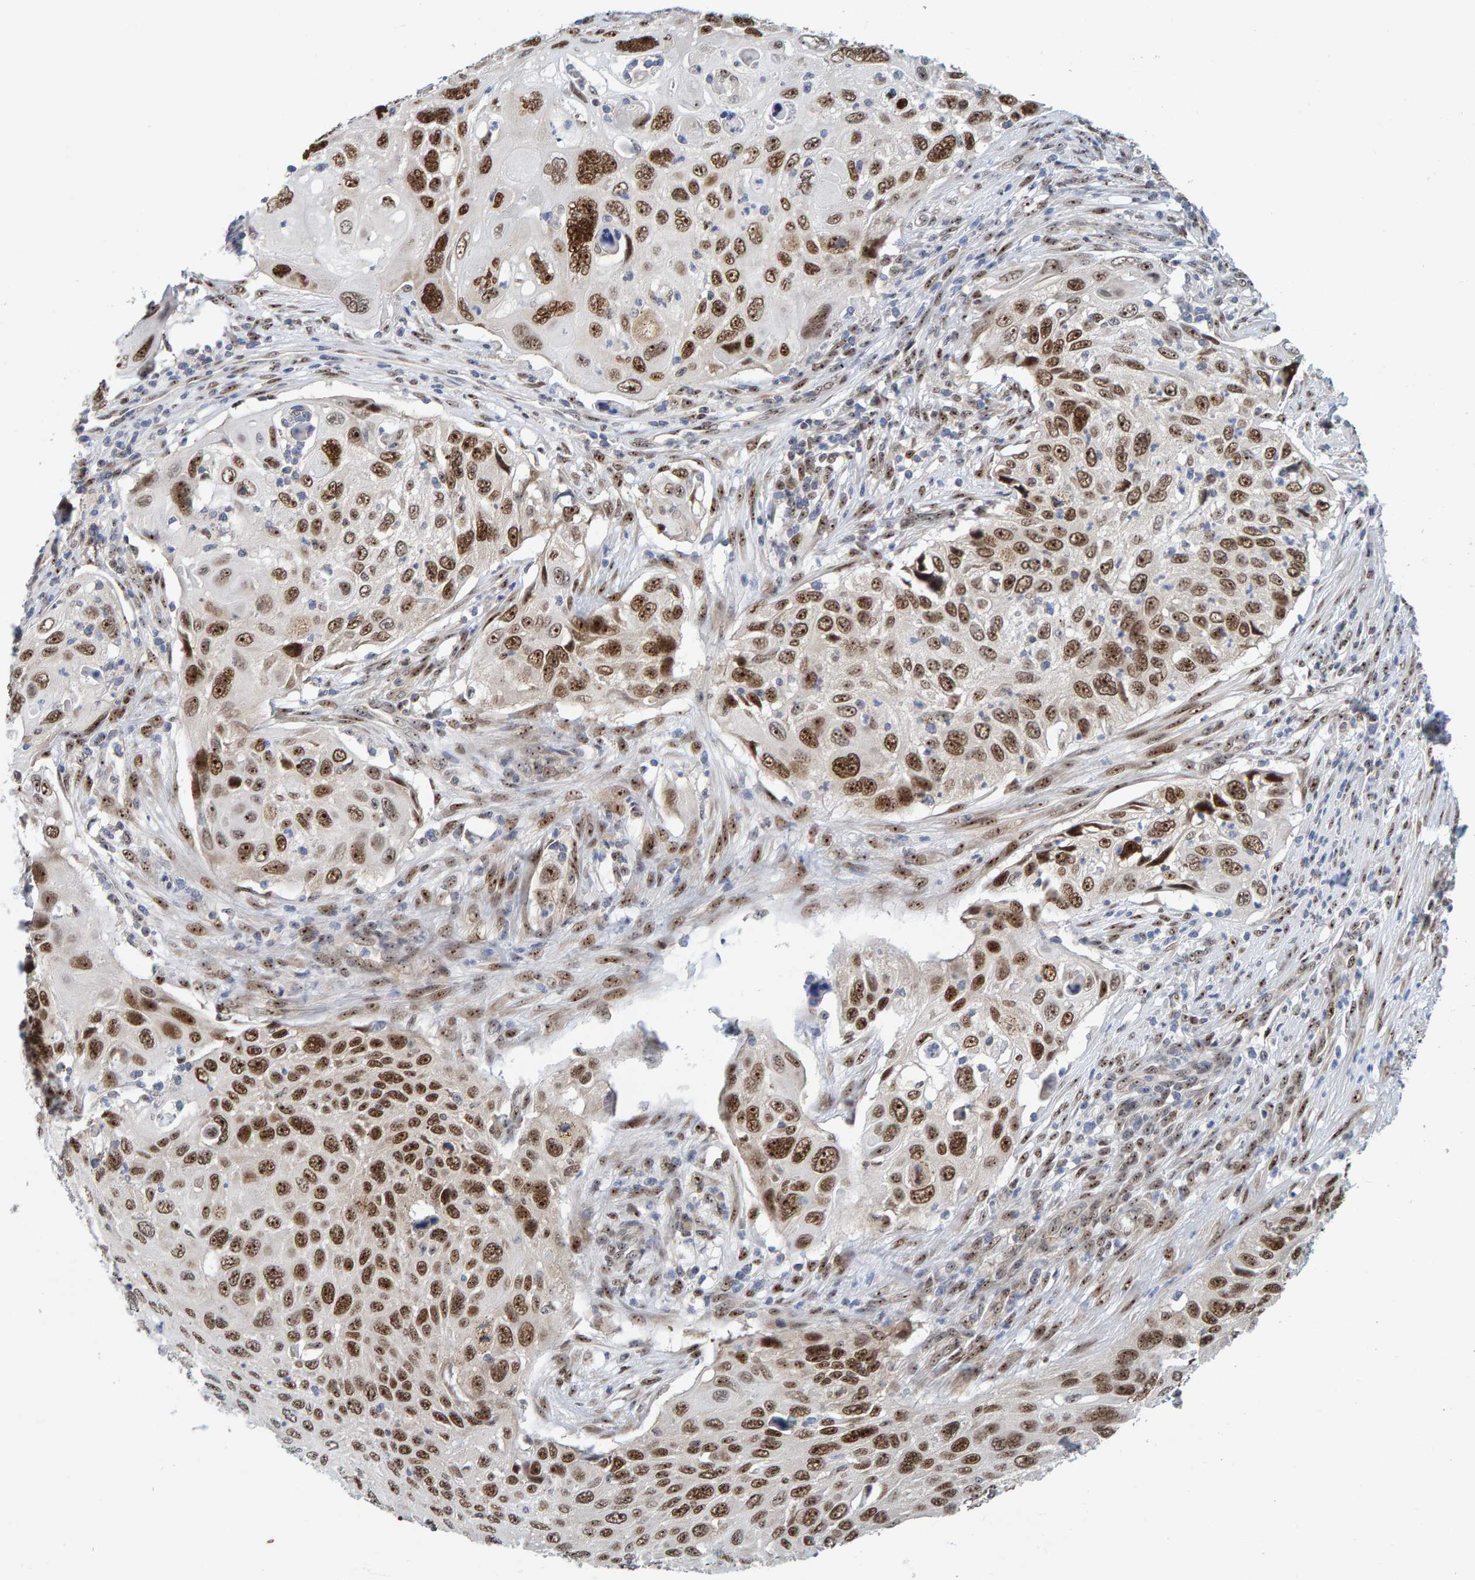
{"staining": {"intensity": "moderate", "quantity": ">75%", "location": "nuclear"}, "tissue": "cervical cancer", "cell_type": "Tumor cells", "image_type": "cancer", "snomed": [{"axis": "morphology", "description": "Squamous cell carcinoma, NOS"}, {"axis": "topography", "description": "Cervix"}], "caption": "Cervical squamous cell carcinoma stained with a brown dye displays moderate nuclear positive expression in approximately >75% of tumor cells.", "gene": "POLR1E", "patient": {"sex": "female", "age": 70}}